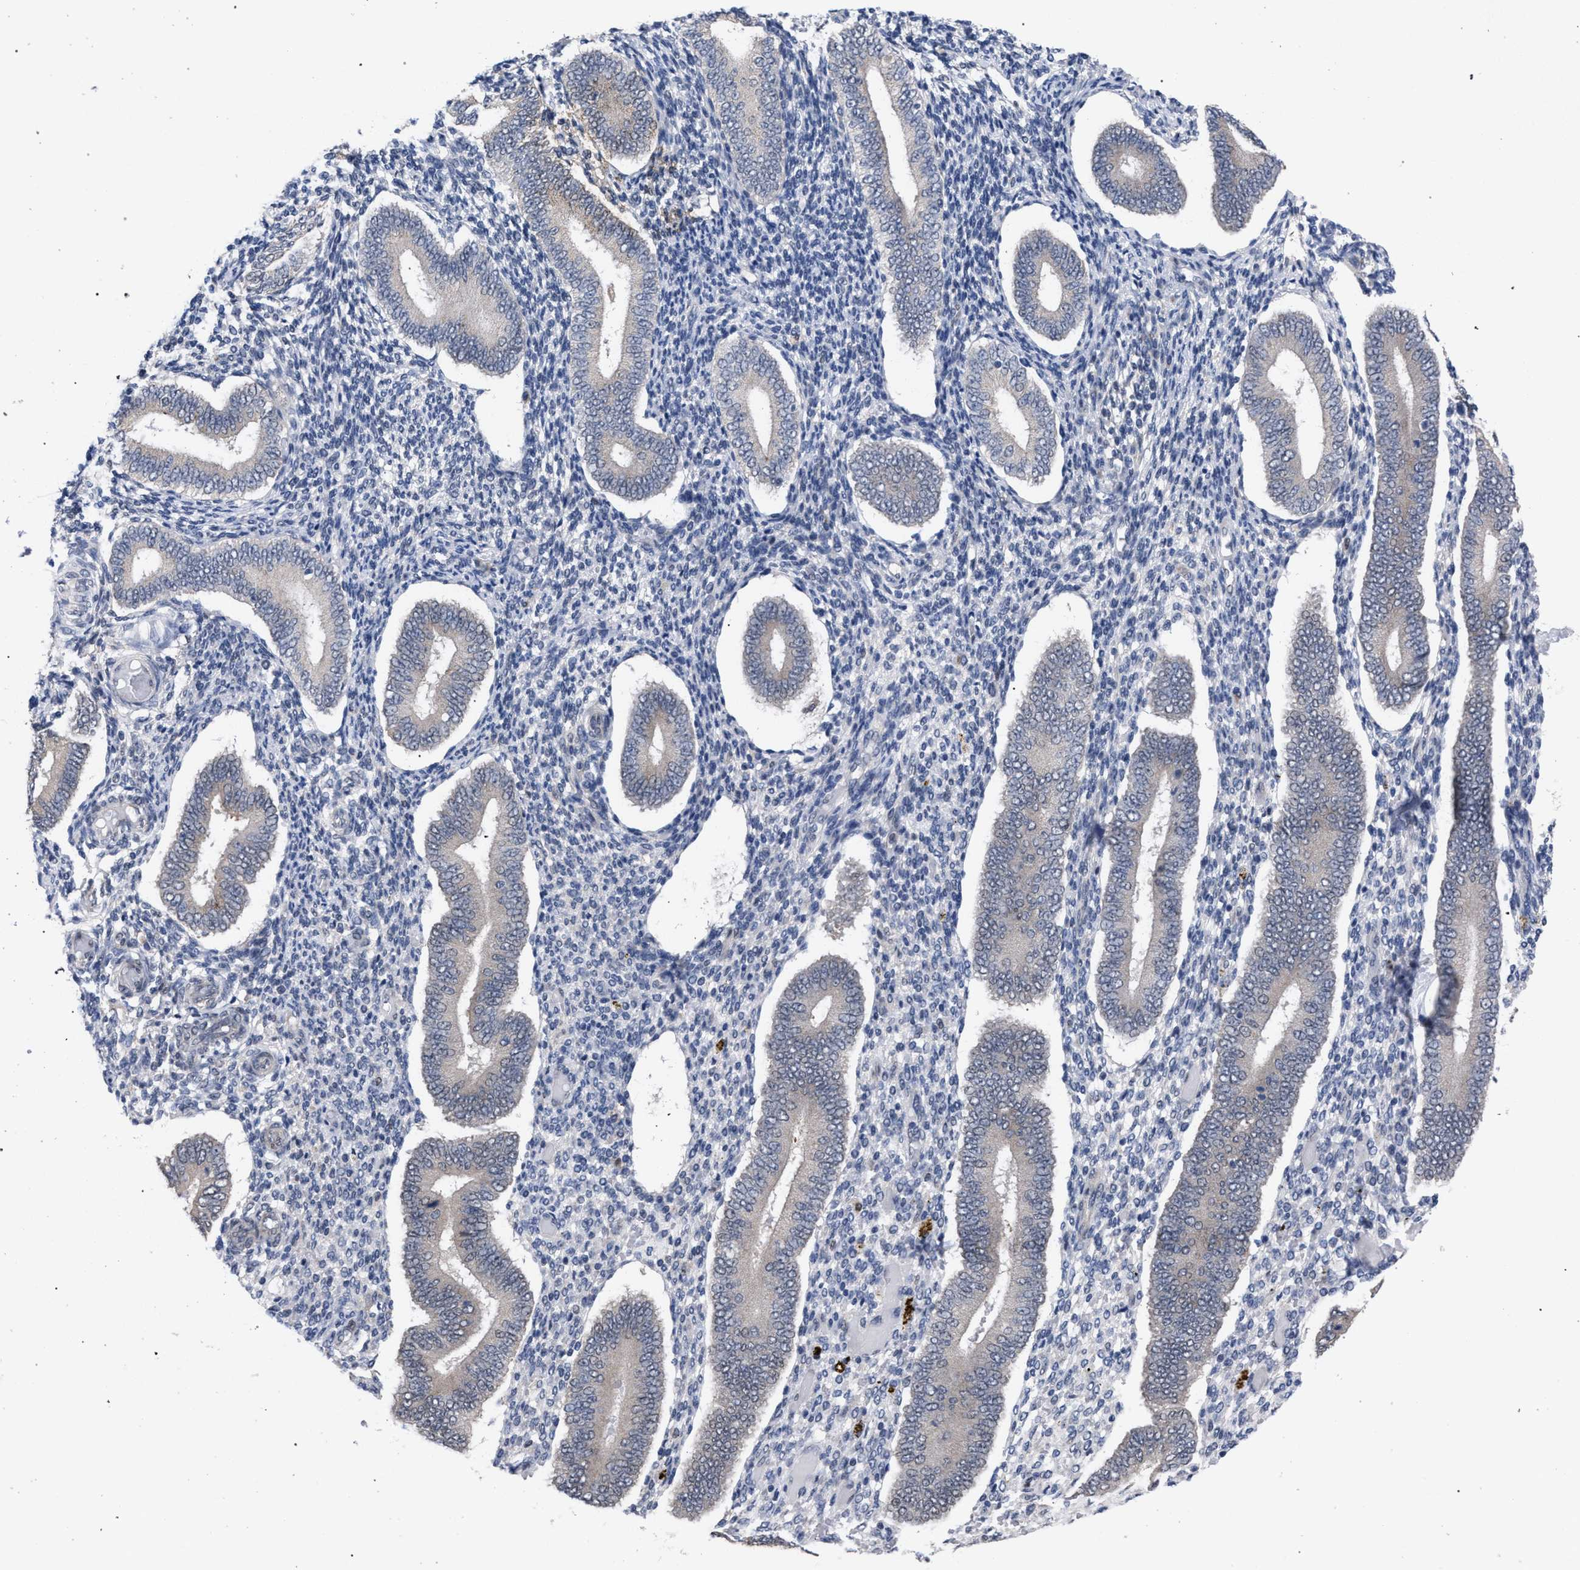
{"staining": {"intensity": "negative", "quantity": "none", "location": "none"}, "tissue": "endometrium", "cell_type": "Cells in endometrial stroma", "image_type": "normal", "snomed": [{"axis": "morphology", "description": "Normal tissue, NOS"}, {"axis": "topography", "description": "Endometrium"}], "caption": "A high-resolution histopathology image shows IHC staining of normal endometrium, which demonstrates no significant expression in cells in endometrial stroma. The staining was performed using DAB (3,3'-diaminobenzidine) to visualize the protein expression in brown, while the nuclei were stained in blue with hematoxylin (Magnification: 20x).", "gene": "GOLGA2", "patient": {"sex": "female", "age": 42}}